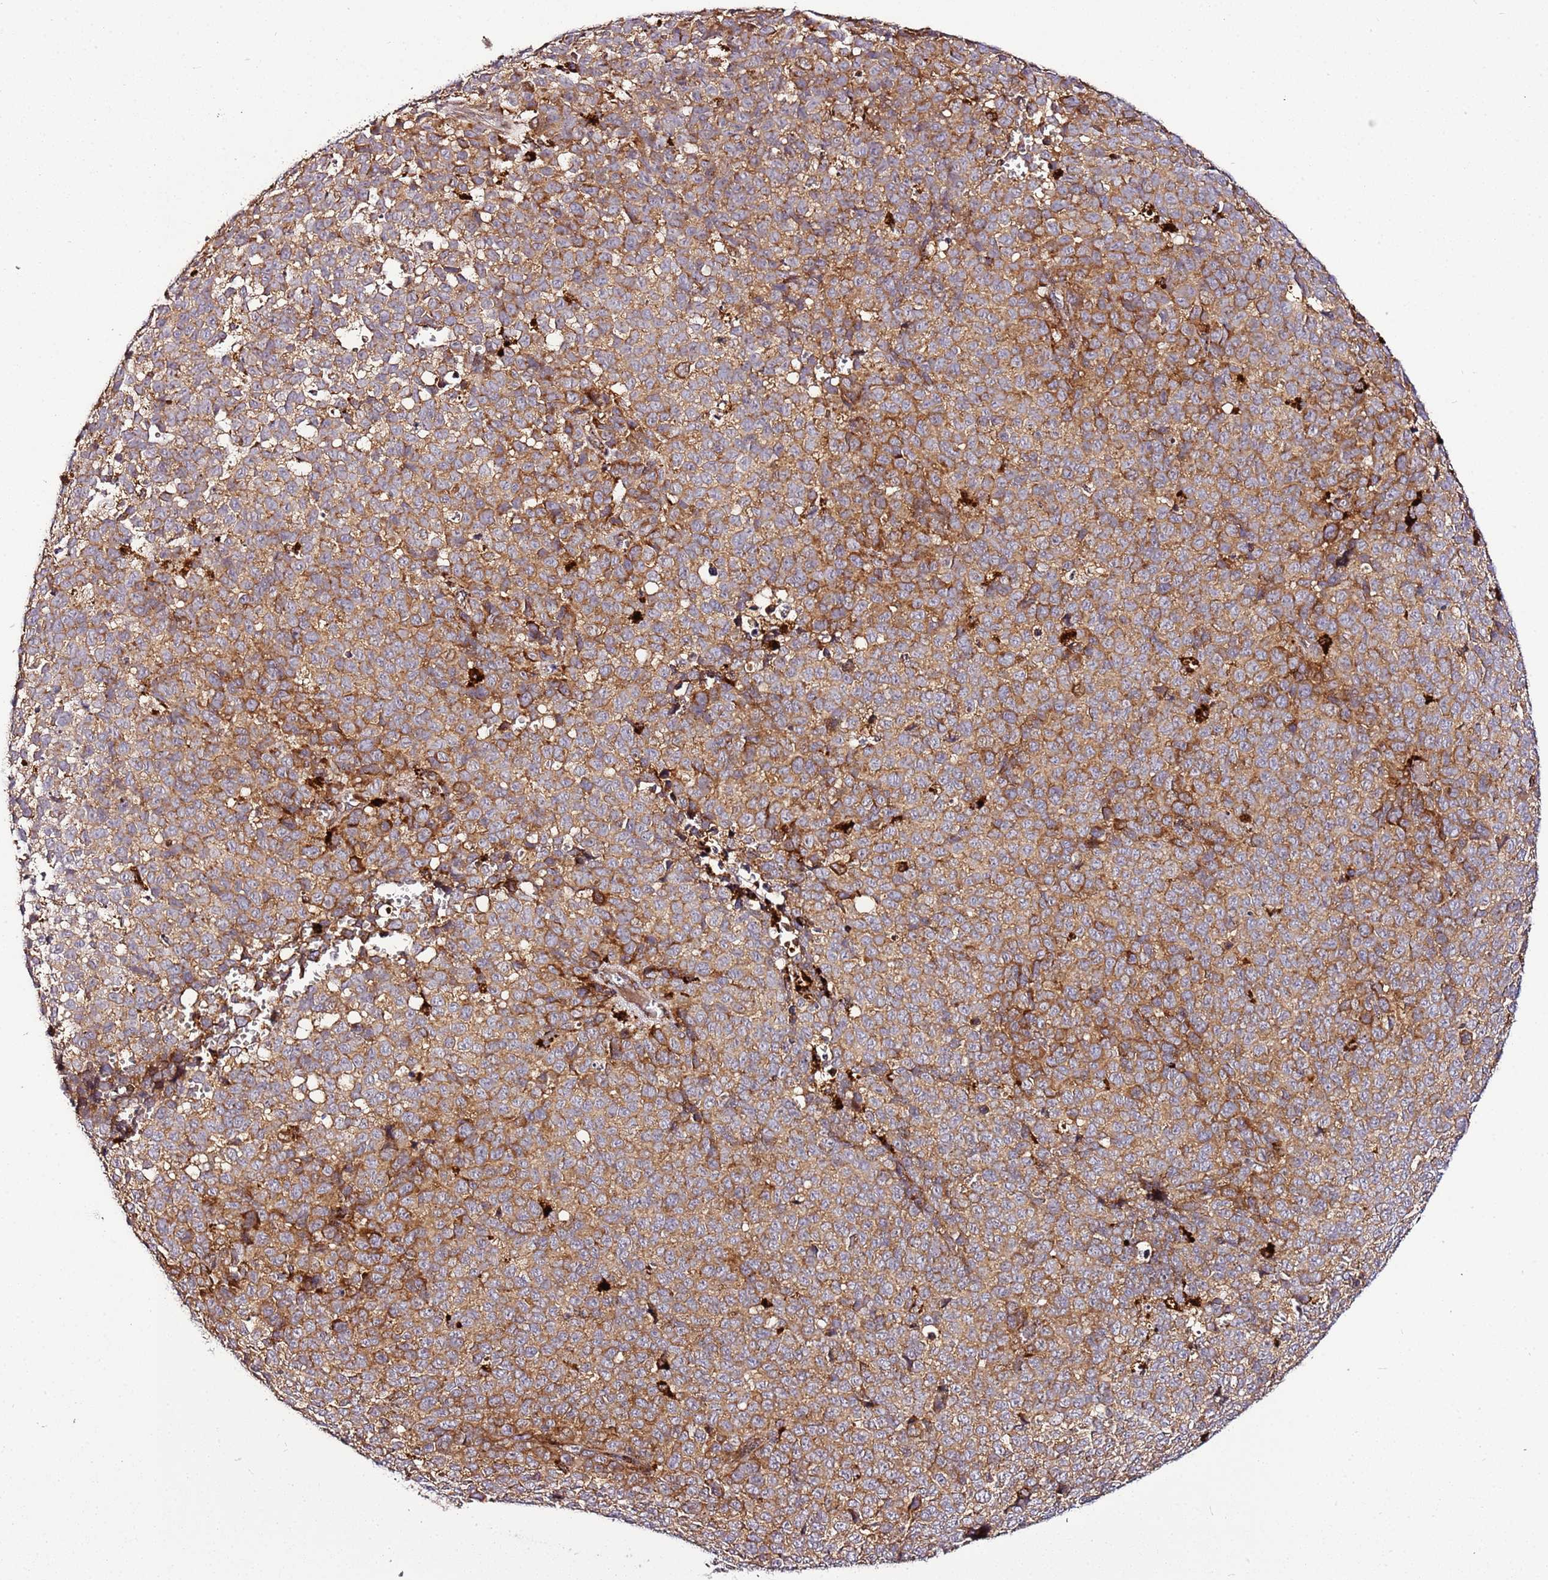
{"staining": {"intensity": "moderate", "quantity": ">75%", "location": "cytoplasmic/membranous"}, "tissue": "melanoma", "cell_type": "Tumor cells", "image_type": "cancer", "snomed": [{"axis": "morphology", "description": "Malignant melanoma, NOS"}, {"axis": "topography", "description": "Nose, NOS"}], "caption": "Moderate cytoplasmic/membranous staining for a protein is identified in about >75% of tumor cells of malignant melanoma using IHC.", "gene": "PVRIG", "patient": {"sex": "female", "age": 48}}